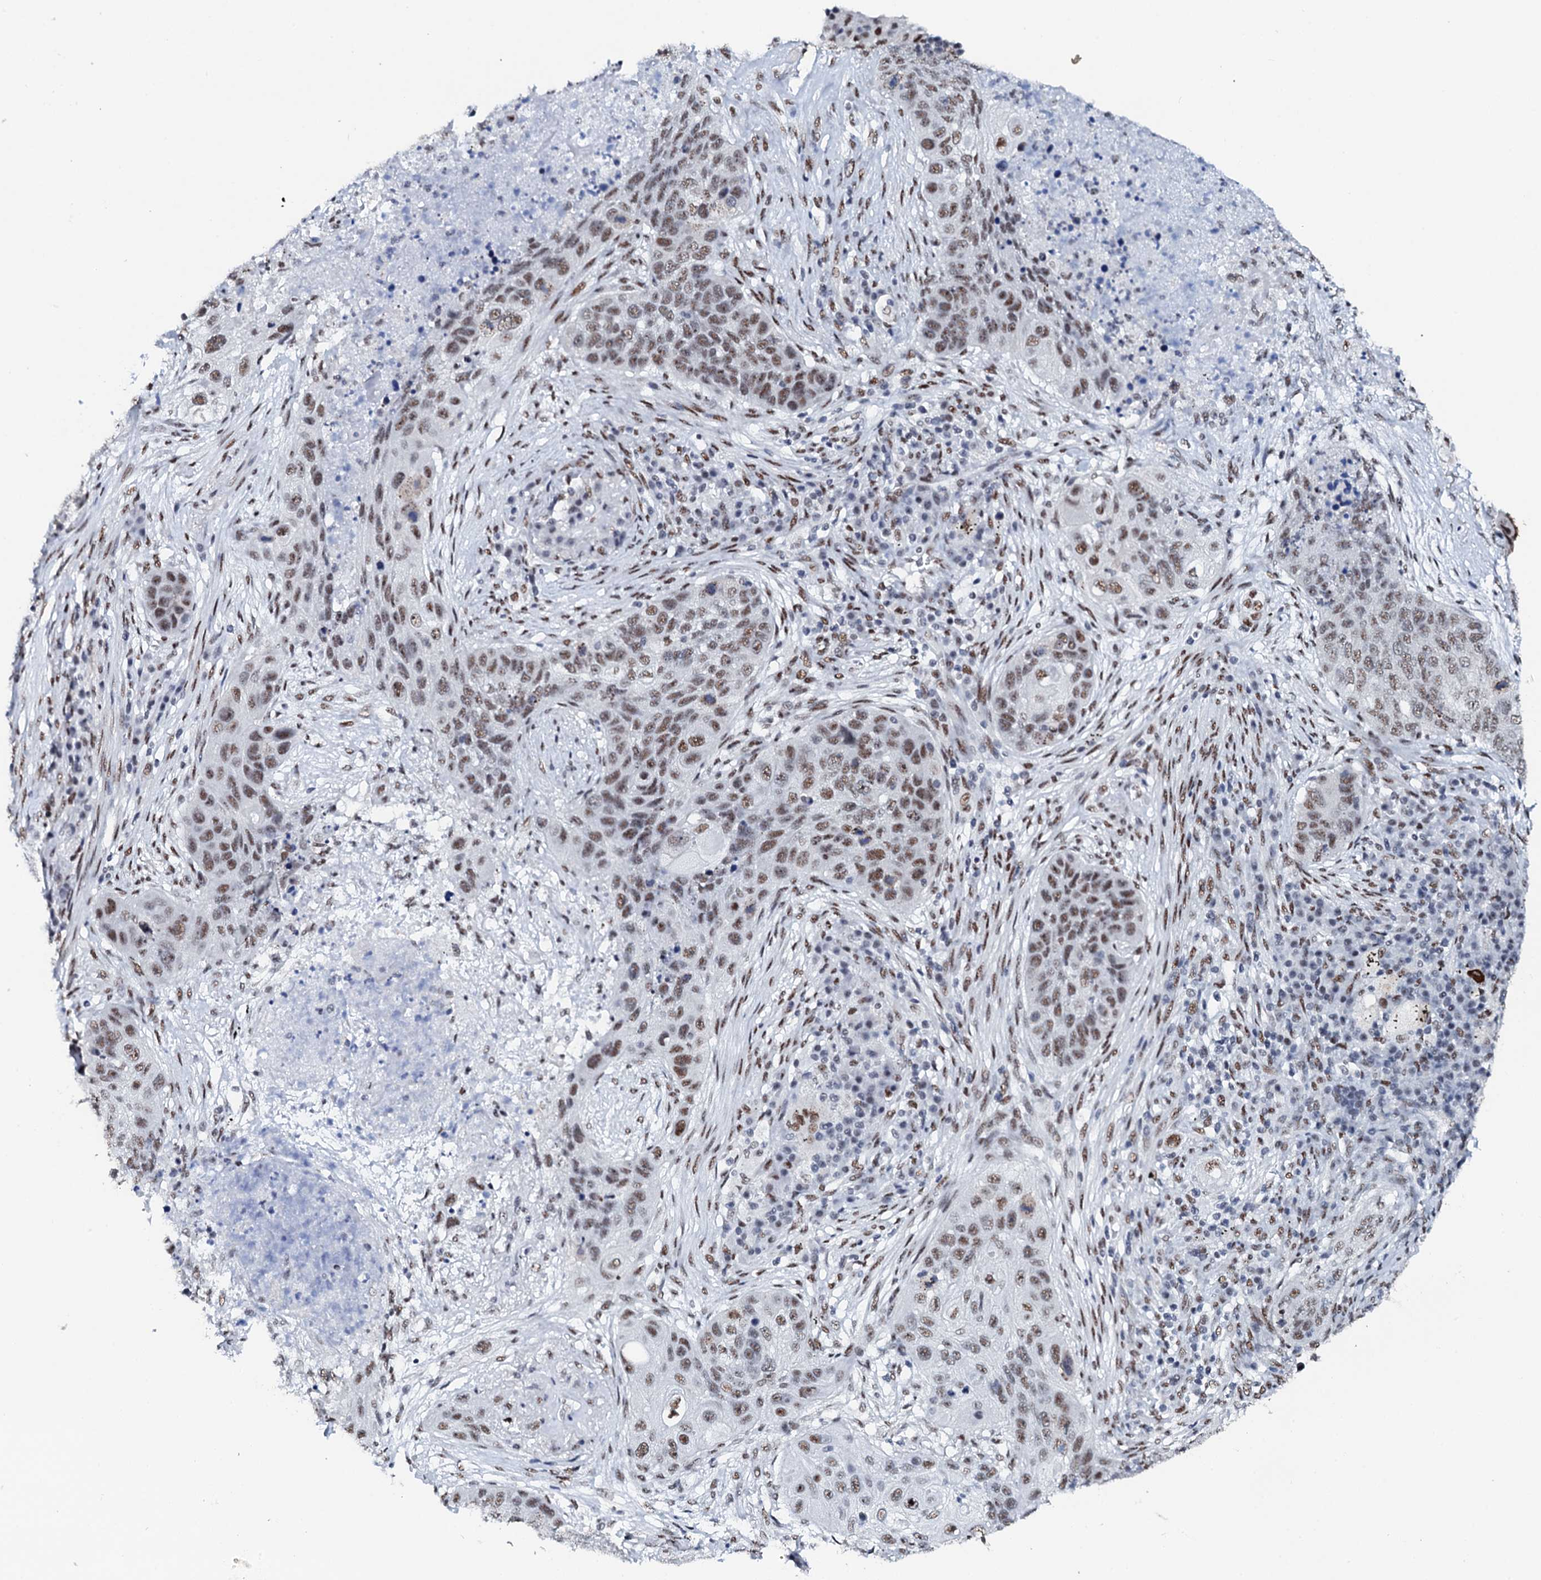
{"staining": {"intensity": "moderate", "quantity": ">75%", "location": "nuclear"}, "tissue": "lung cancer", "cell_type": "Tumor cells", "image_type": "cancer", "snomed": [{"axis": "morphology", "description": "Squamous cell carcinoma, NOS"}, {"axis": "topography", "description": "Lung"}], "caption": "An immunohistochemistry (IHC) micrograph of neoplastic tissue is shown. Protein staining in brown labels moderate nuclear positivity in lung cancer within tumor cells.", "gene": "NKAPD1", "patient": {"sex": "female", "age": 63}}